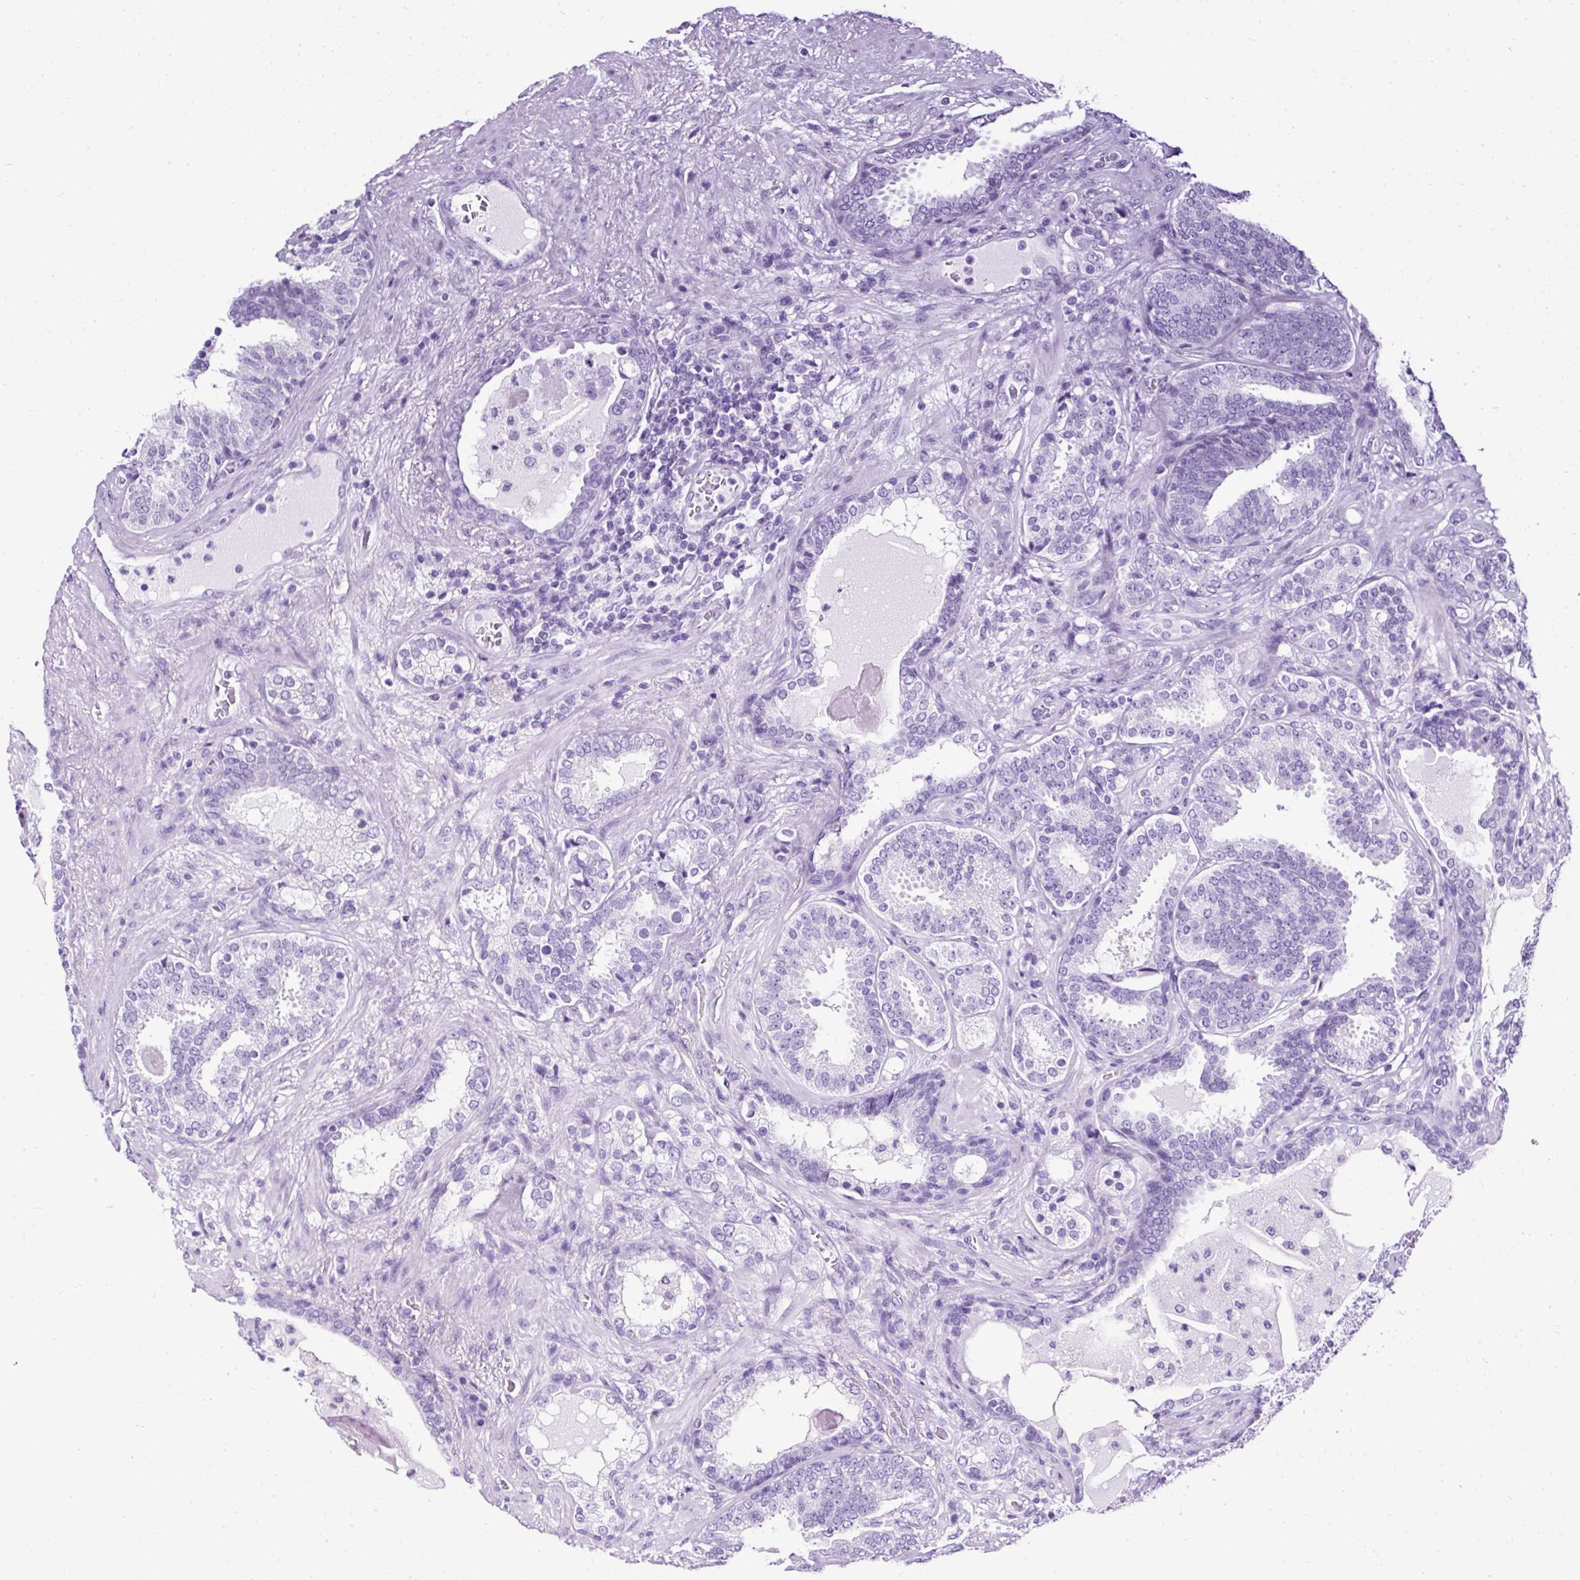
{"staining": {"intensity": "negative", "quantity": "none", "location": "none"}, "tissue": "prostate cancer", "cell_type": "Tumor cells", "image_type": "cancer", "snomed": [{"axis": "morphology", "description": "Adenocarcinoma, High grade"}, {"axis": "topography", "description": "Prostate"}], "caption": "Adenocarcinoma (high-grade) (prostate) was stained to show a protein in brown. There is no significant positivity in tumor cells.", "gene": "NTS", "patient": {"sex": "male", "age": 65}}